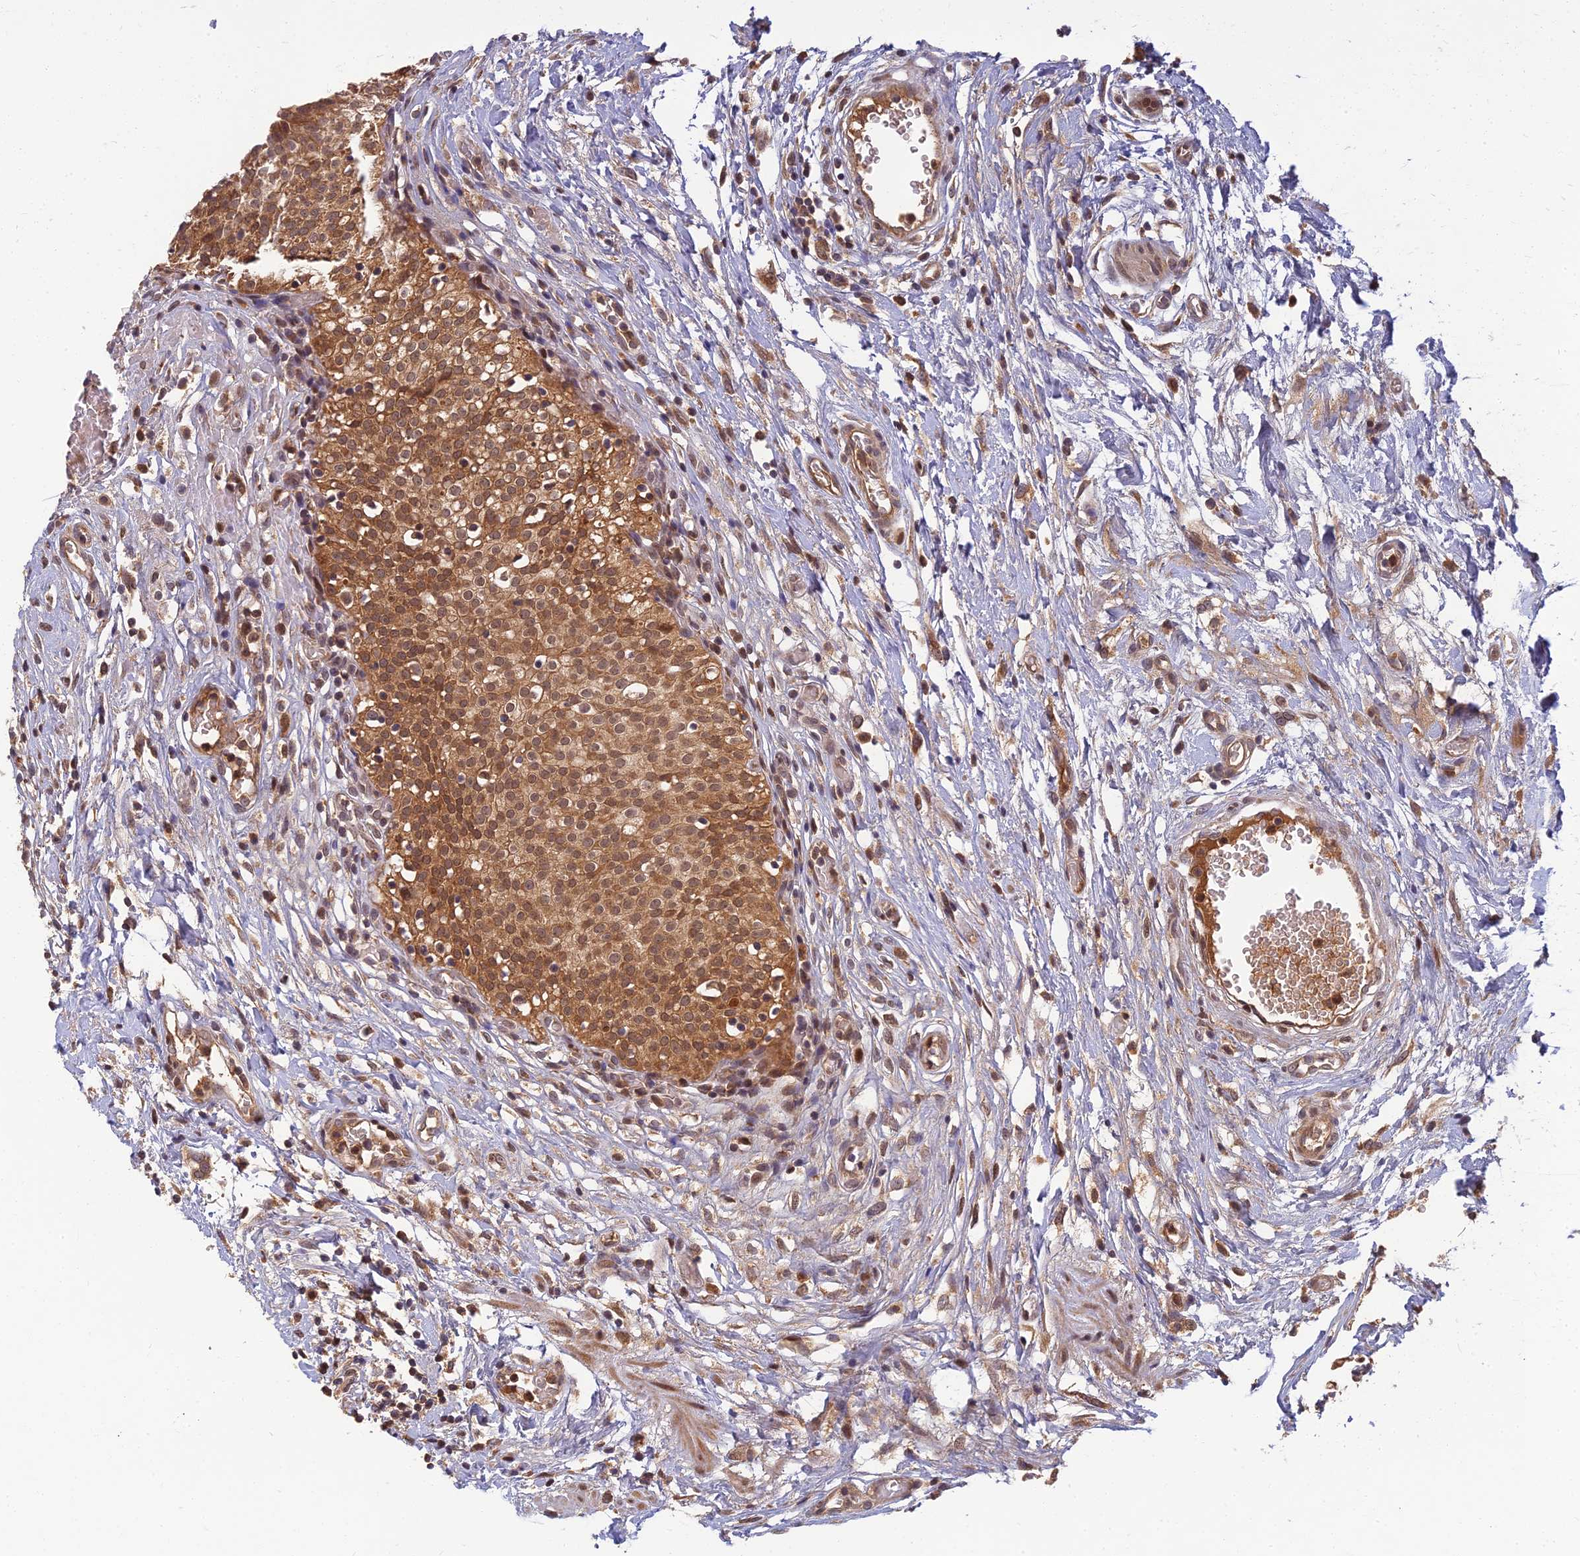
{"staining": {"intensity": "moderate", "quantity": ">75%", "location": "cytoplasmic/membranous,nuclear"}, "tissue": "urinary bladder", "cell_type": "Urothelial cells", "image_type": "normal", "snomed": [{"axis": "morphology", "description": "Normal tissue, NOS"}, {"axis": "topography", "description": "Urinary bladder"}], "caption": "Immunohistochemistry of normal human urinary bladder exhibits medium levels of moderate cytoplasmic/membranous,nuclear staining in about >75% of urothelial cells. The staining was performed using DAB (3,3'-diaminobenzidine), with brown indicating positive protein expression. Nuclei are stained blue with hematoxylin.", "gene": "RGL3", "patient": {"sex": "male", "age": 55}}